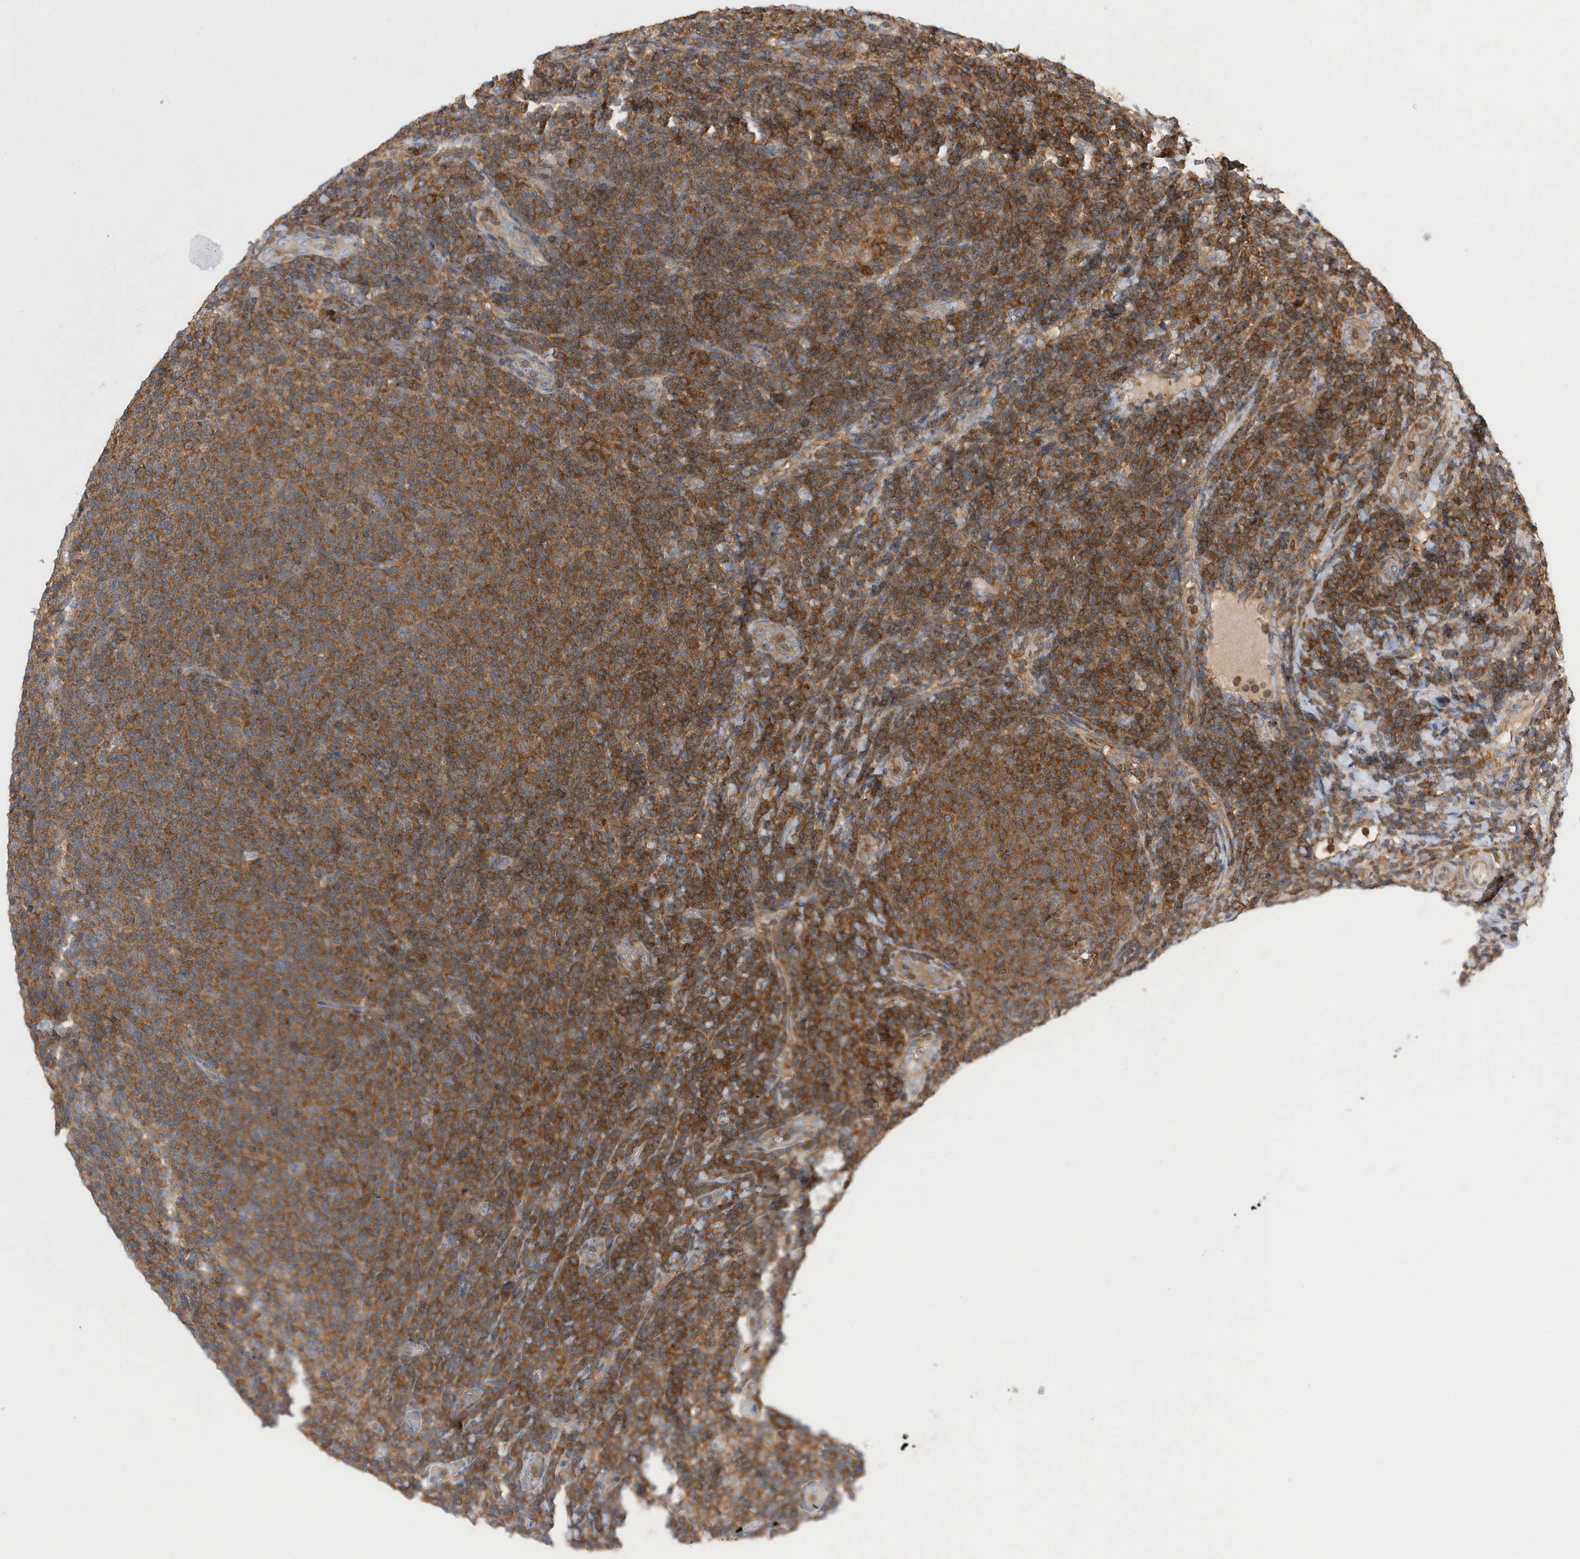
{"staining": {"intensity": "strong", "quantity": ">75%", "location": "cytoplasmic/membranous"}, "tissue": "lymphoma", "cell_type": "Tumor cells", "image_type": "cancer", "snomed": [{"axis": "morphology", "description": "Malignant lymphoma, non-Hodgkin's type, Low grade"}, {"axis": "topography", "description": "Lymph node"}], "caption": "A brown stain highlights strong cytoplasmic/membranous staining of a protein in lymphoma tumor cells.", "gene": "LAPTM4A", "patient": {"sex": "male", "age": 66}}